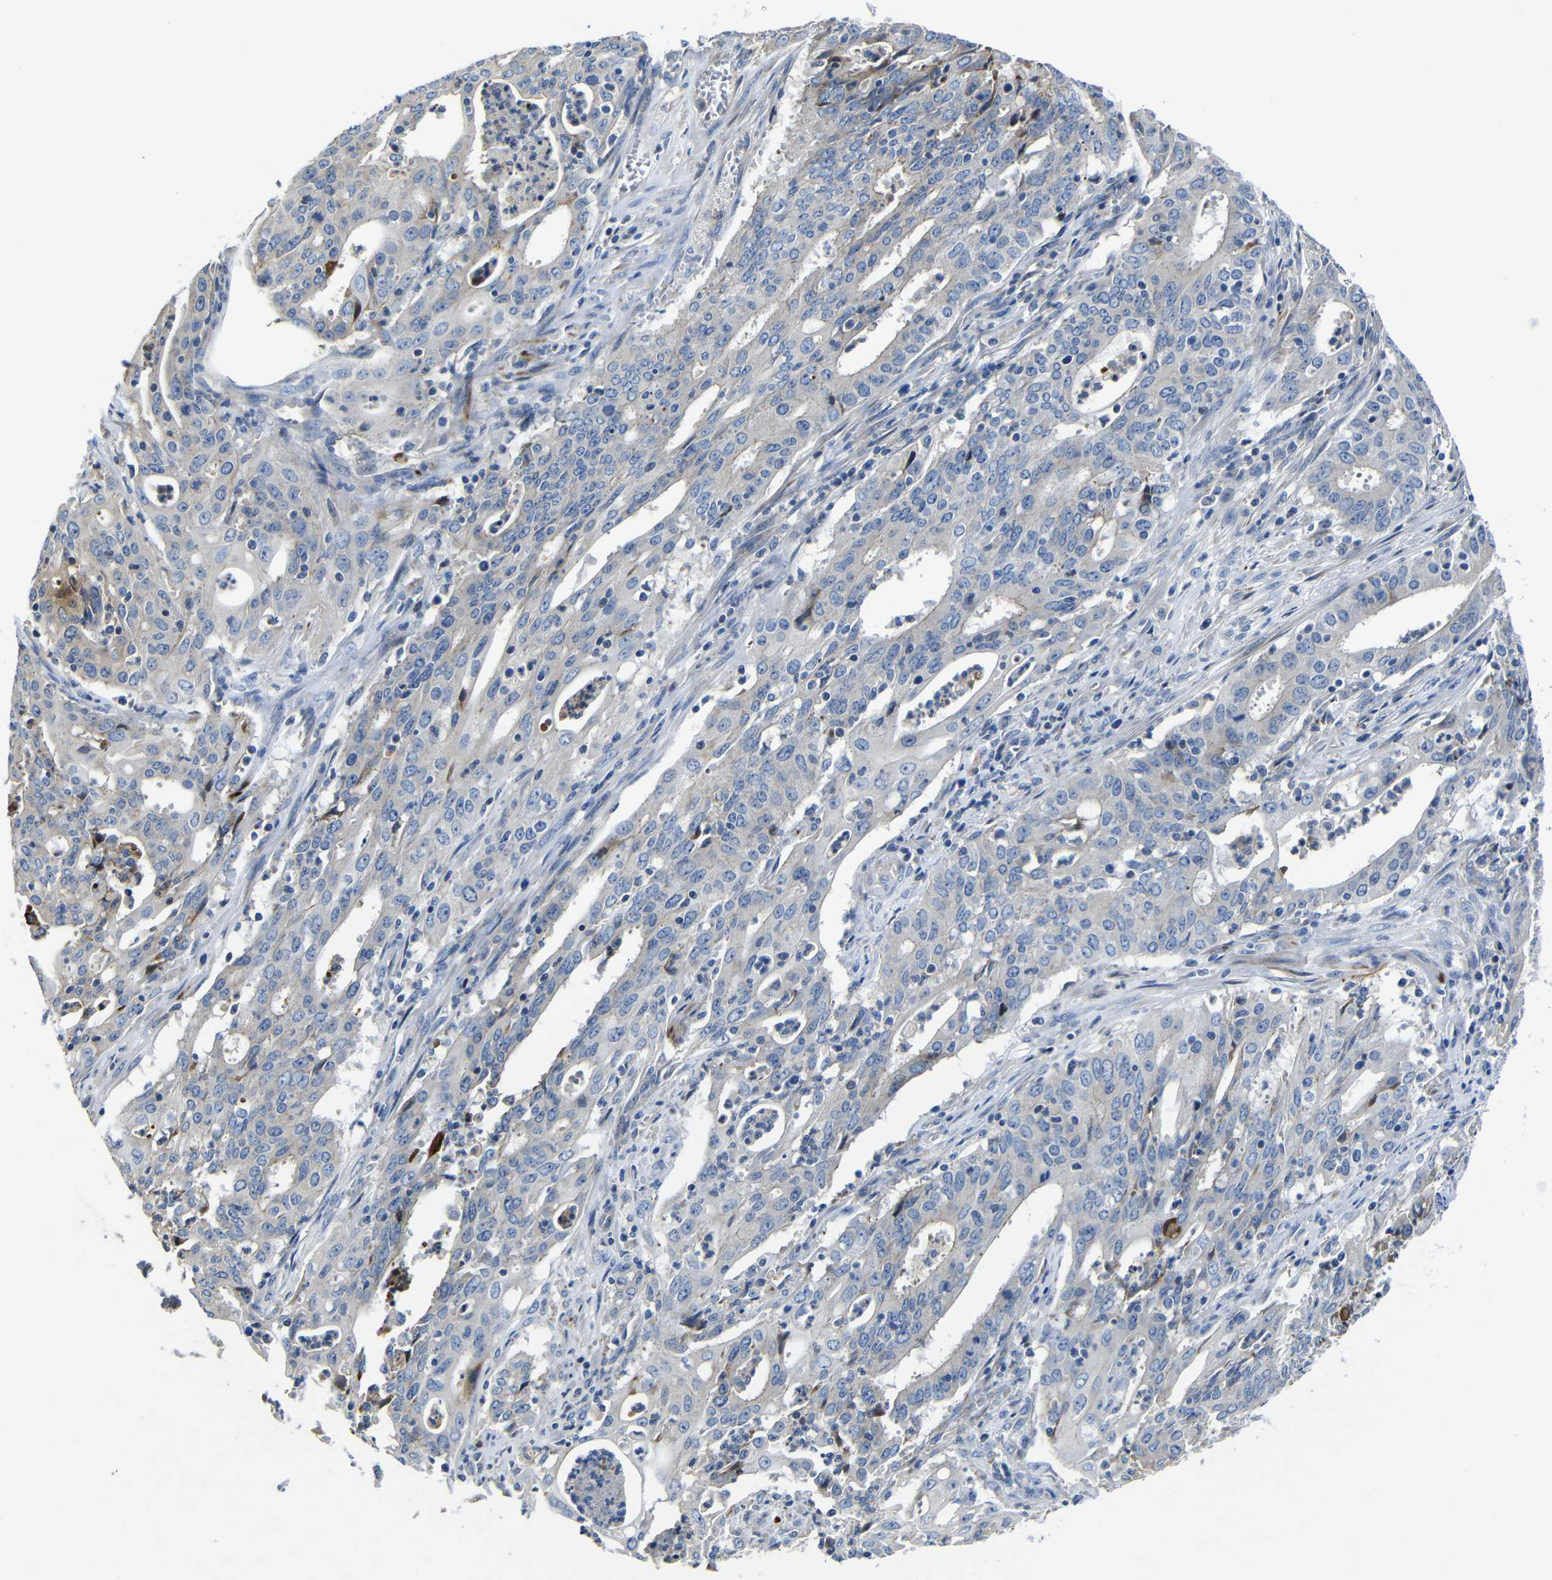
{"staining": {"intensity": "weak", "quantity": "<25%", "location": "cytoplasmic/membranous"}, "tissue": "cervical cancer", "cell_type": "Tumor cells", "image_type": "cancer", "snomed": [{"axis": "morphology", "description": "Adenocarcinoma, NOS"}, {"axis": "topography", "description": "Cervix"}], "caption": "Micrograph shows no protein expression in tumor cells of cervical adenocarcinoma tissue.", "gene": "AFDN", "patient": {"sex": "female", "age": 44}}